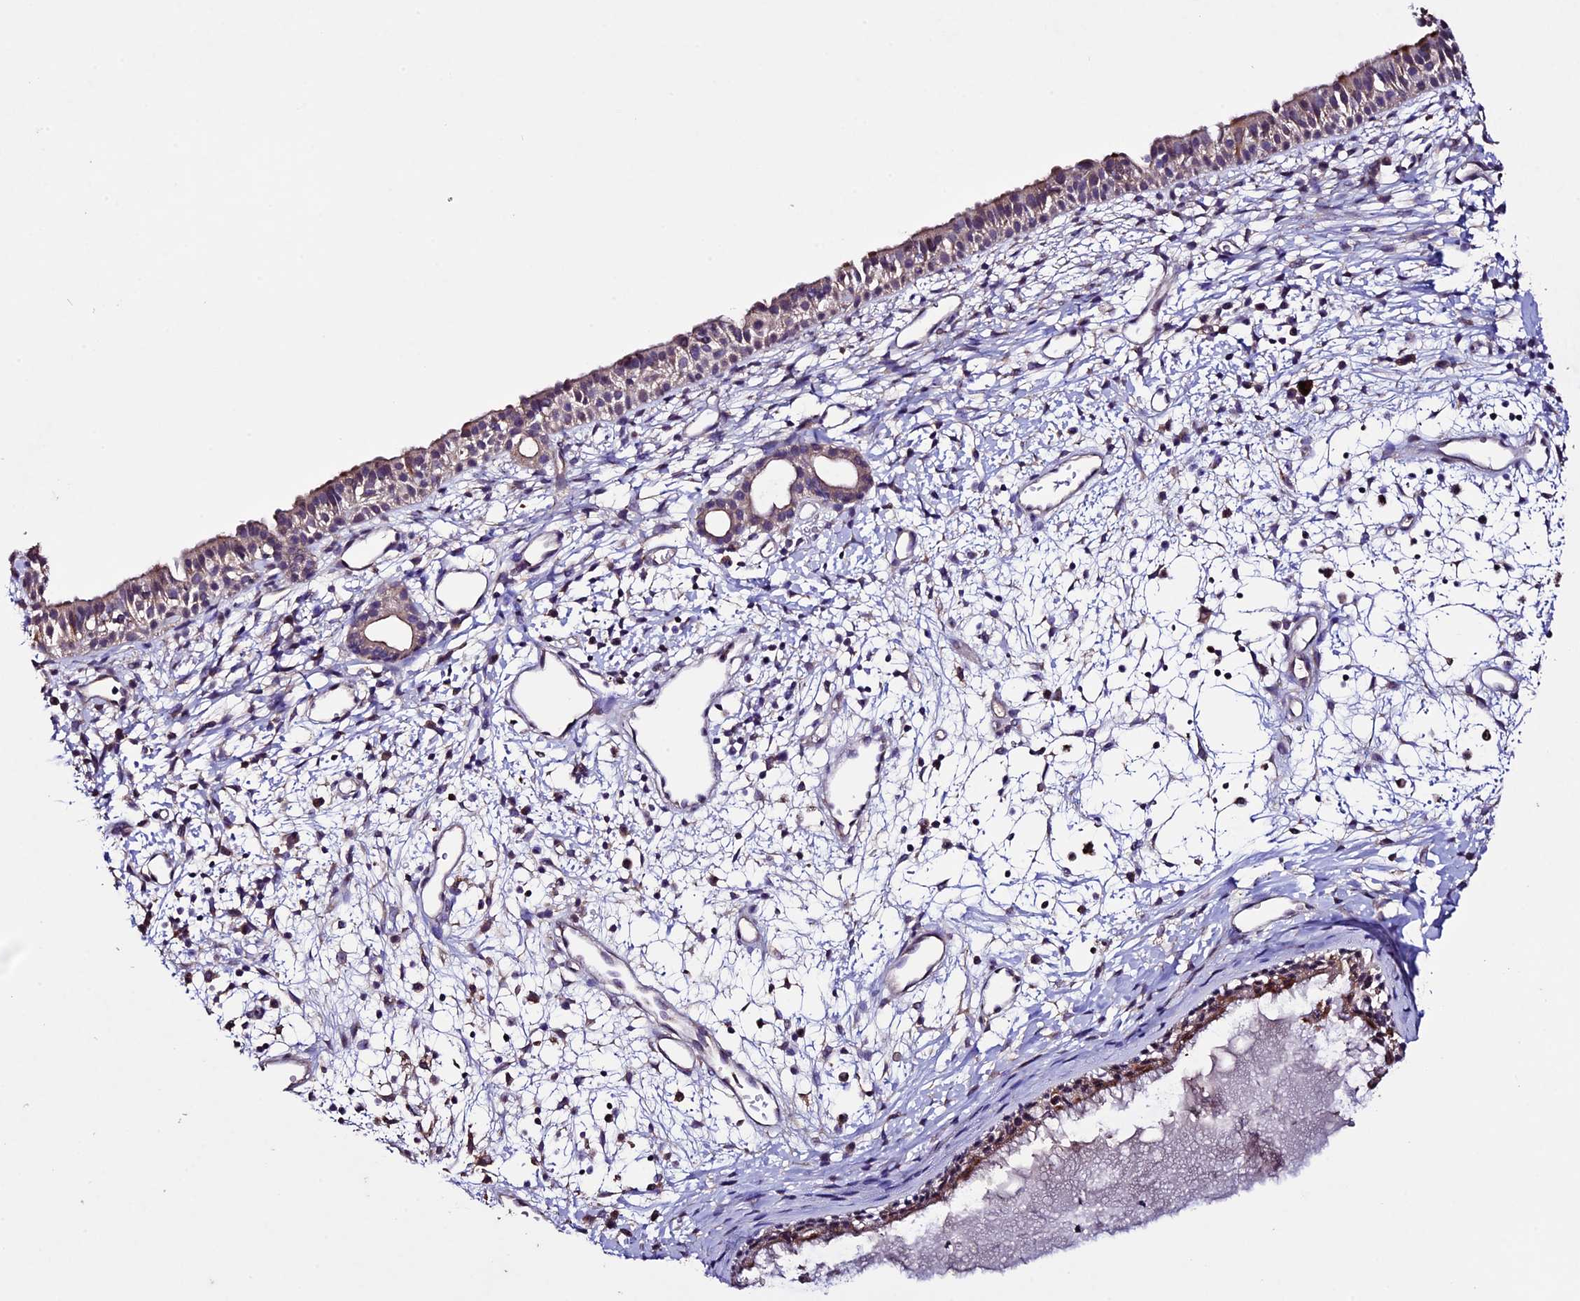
{"staining": {"intensity": "moderate", "quantity": "25%-75%", "location": "cytoplasmic/membranous"}, "tissue": "nasopharynx", "cell_type": "Respiratory epithelial cells", "image_type": "normal", "snomed": [{"axis": "morphology", "description": "Normal tissue, NOS"}, {"axis": "topography", "description": "Nasopharynx"}], "caption": "About 25%-75% of respiratory epithelial cells in normal nasopharynx exhibit moderate cytoplasmic/membranous protein expression as visualized by brown immunohistochemical staining.", "gene": "DIS3L", "patient": {"sex": "male", "age": 22}}